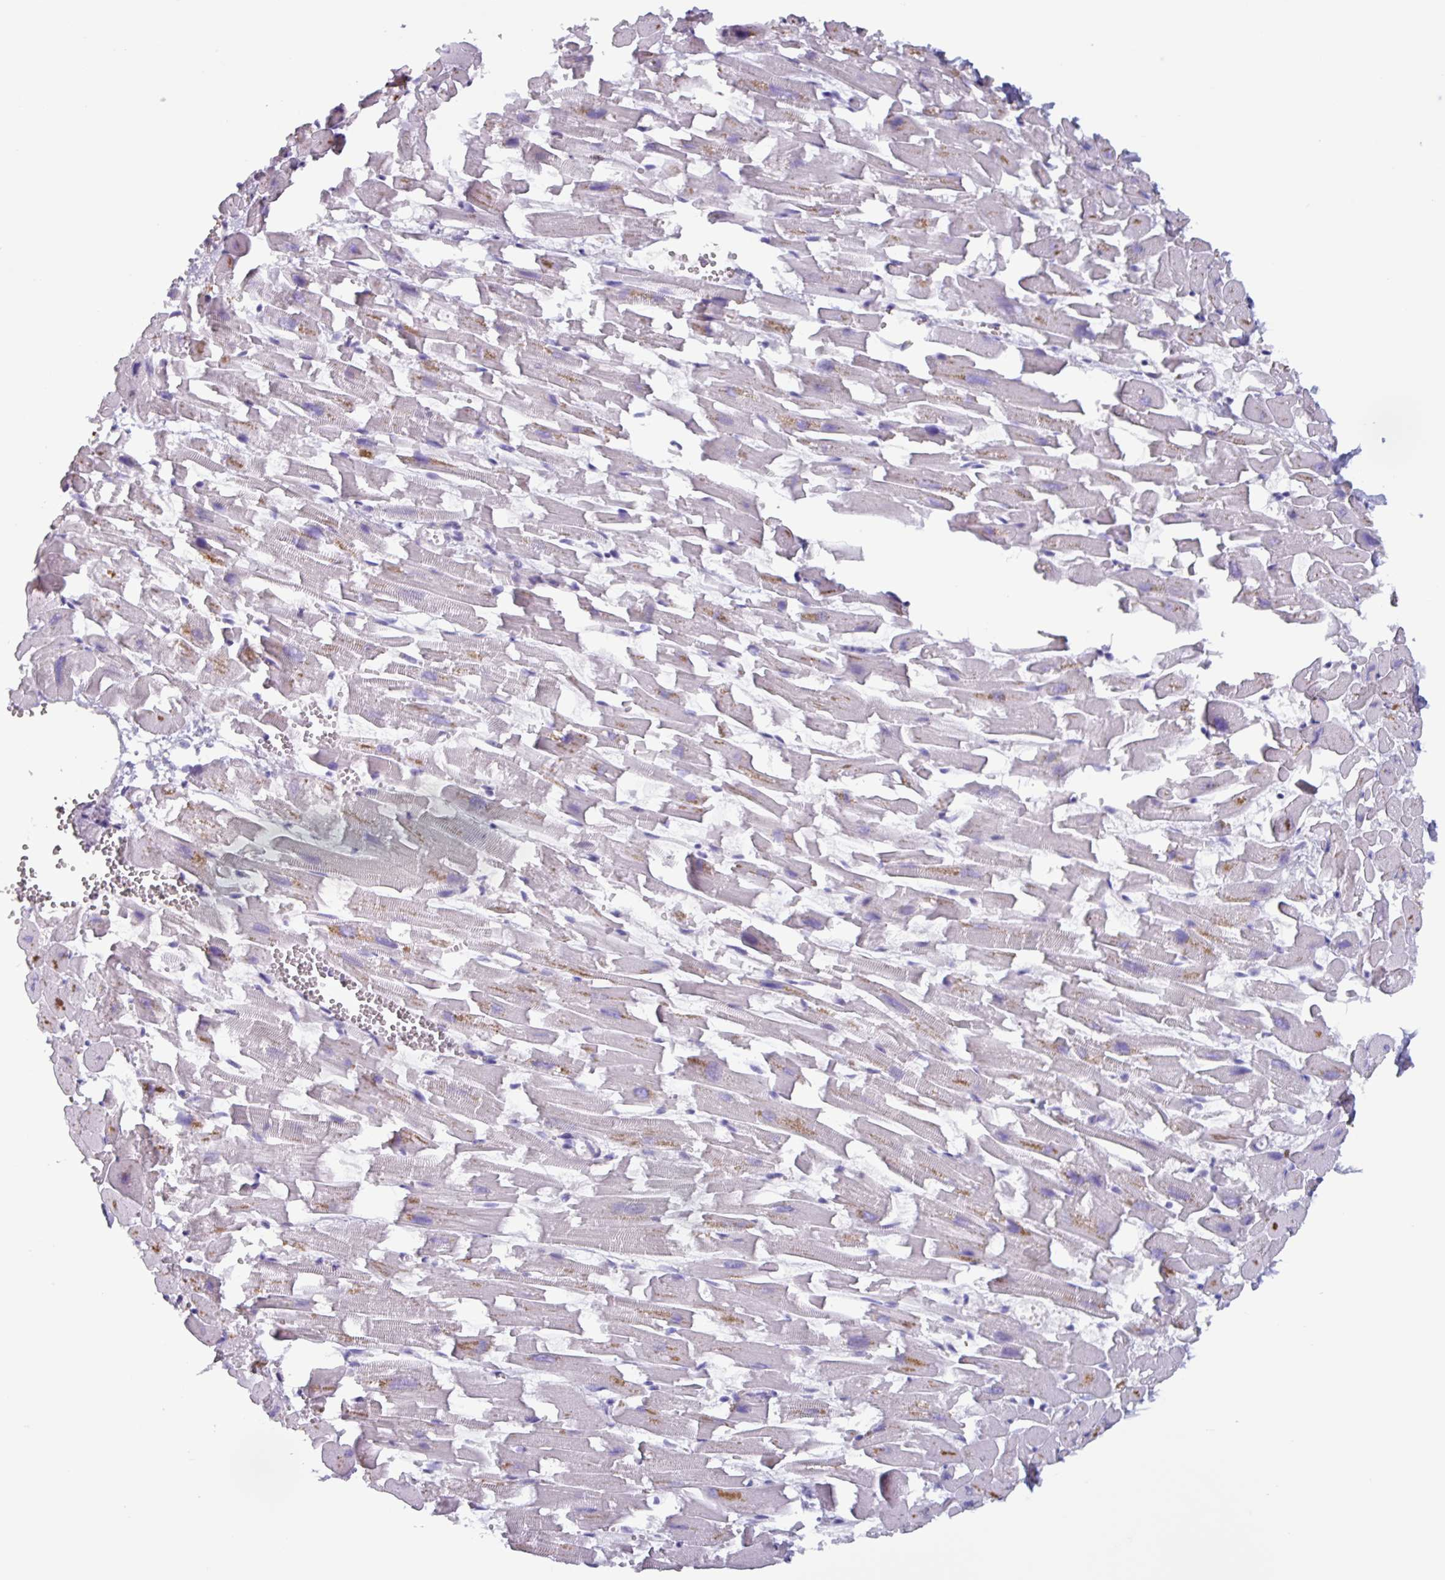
{"staining": {"intensity": "moderate", "quantity": "<25%", "location": "cytoplasmic/membranous"}, "tissue": "heart muscle", "cell_type": "Cardiomyocytes", "image_type": "normal", "snomed": [{"axis": "morphology", "description": "Normal tissue, NOS"}, {"axis": "topography", "description": "Heart"}], "caption": "Immunohistochemical staining of unremarkable heart muscle shows moderate cytoplasmic/membranous protein staining in about <25% of cardiomyocytes. (brown staining indicates protein expression, while blue staining denotes nuclei).", "gene": "OR2T10", "patient": {"sex": "female", "age": 64}}